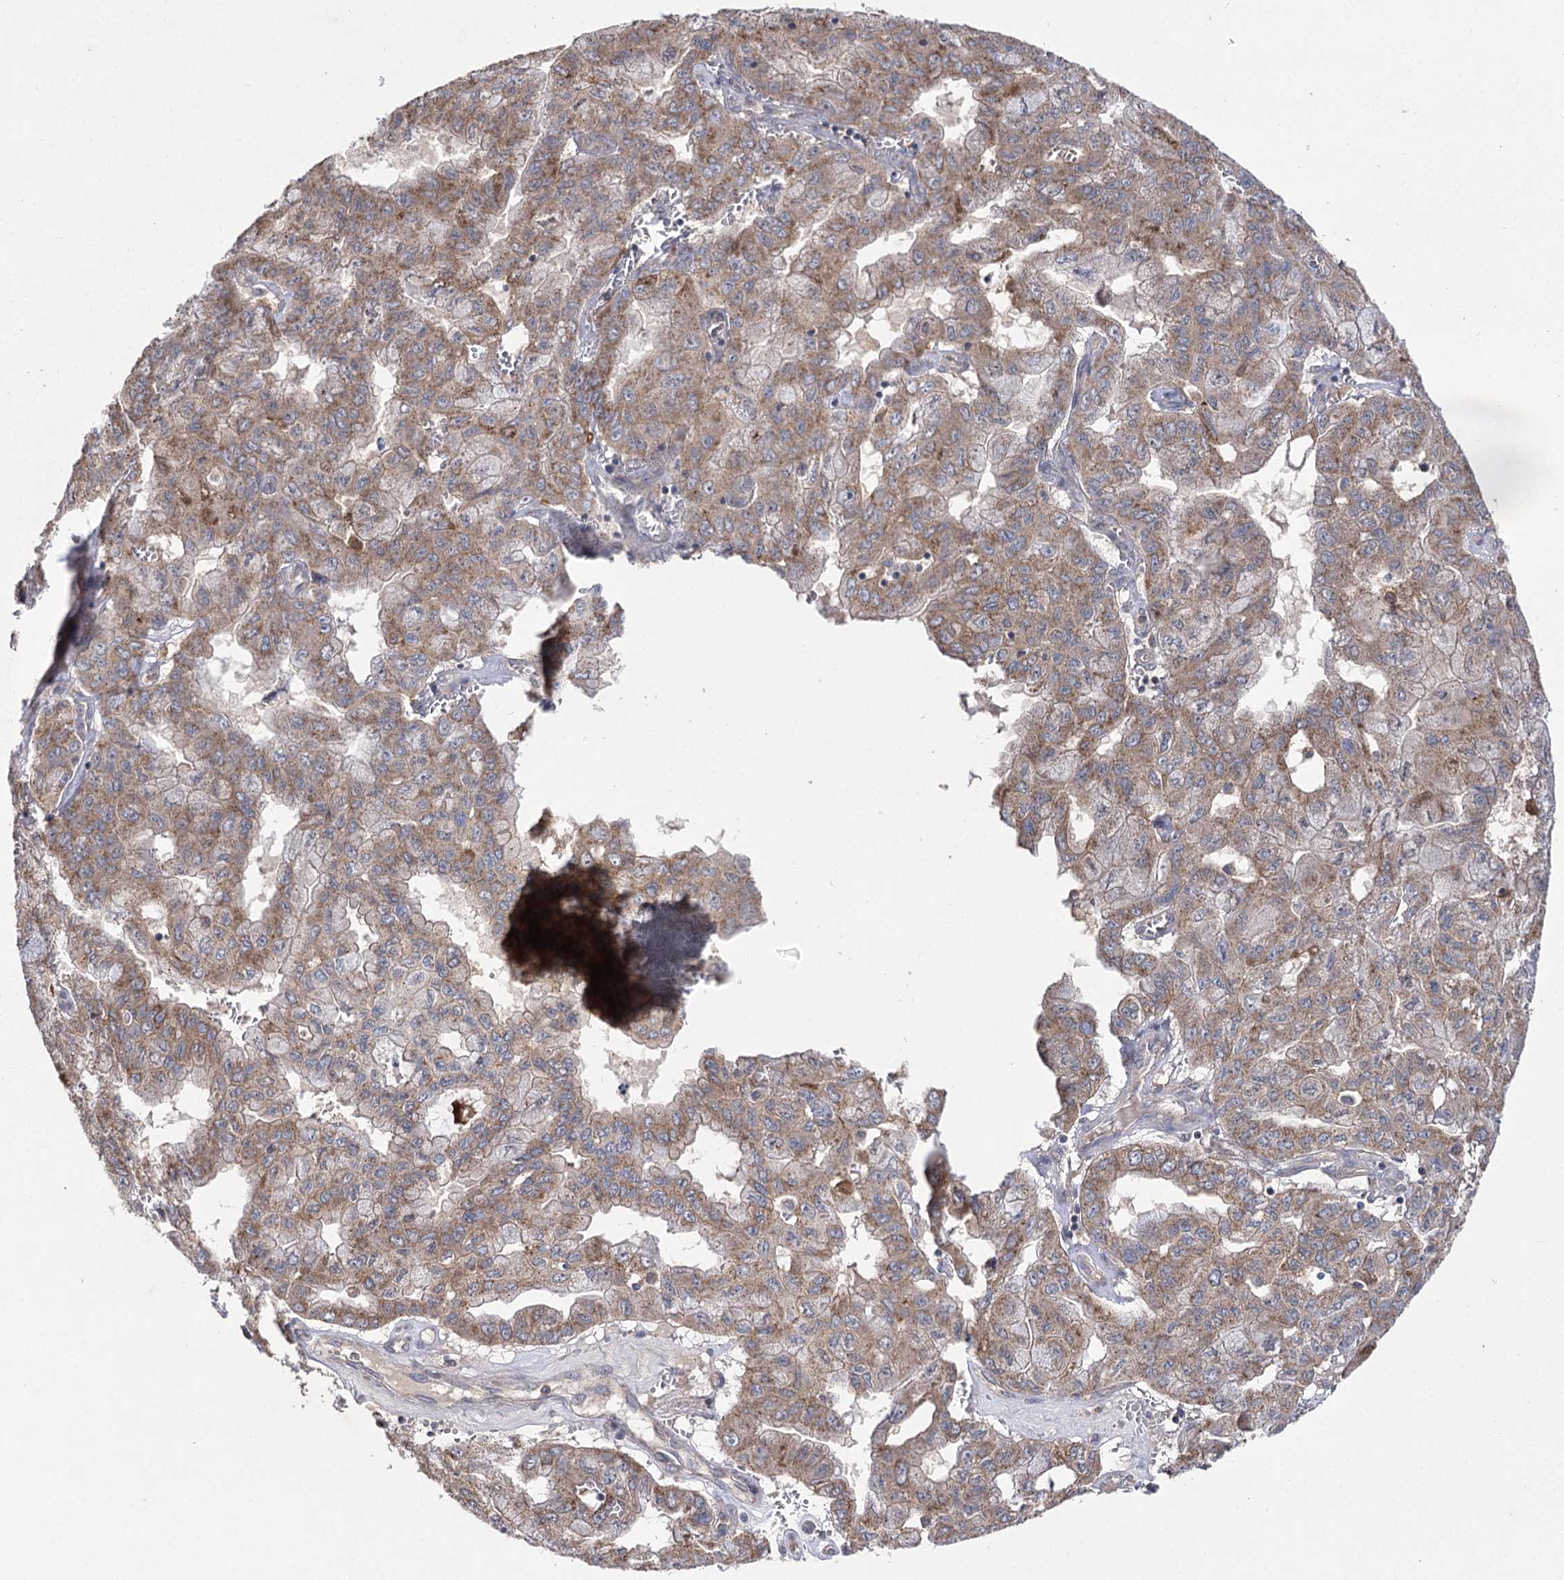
{"staining": {"intensity": "moderate", "quantity": ">75%", "location": "cytoplasmic/membranous"}, "tissue": "pancreatic cancer", "cell_type": "Tumor cells", "image_type": "cancer", "snomed": [{"axis": "morphology", "description": "Adenocarcinoma, NOS"}, {"axis": "topography", "description": "Pancreas"}], "caption": "IHC of human pancreatic cancer exhibits medium levels of moderate cytoplasmic/membranous expression in approximately >75% of tumor cells.", "gene": "AURKC", "patient": {"sex": "male", "age": 51}}